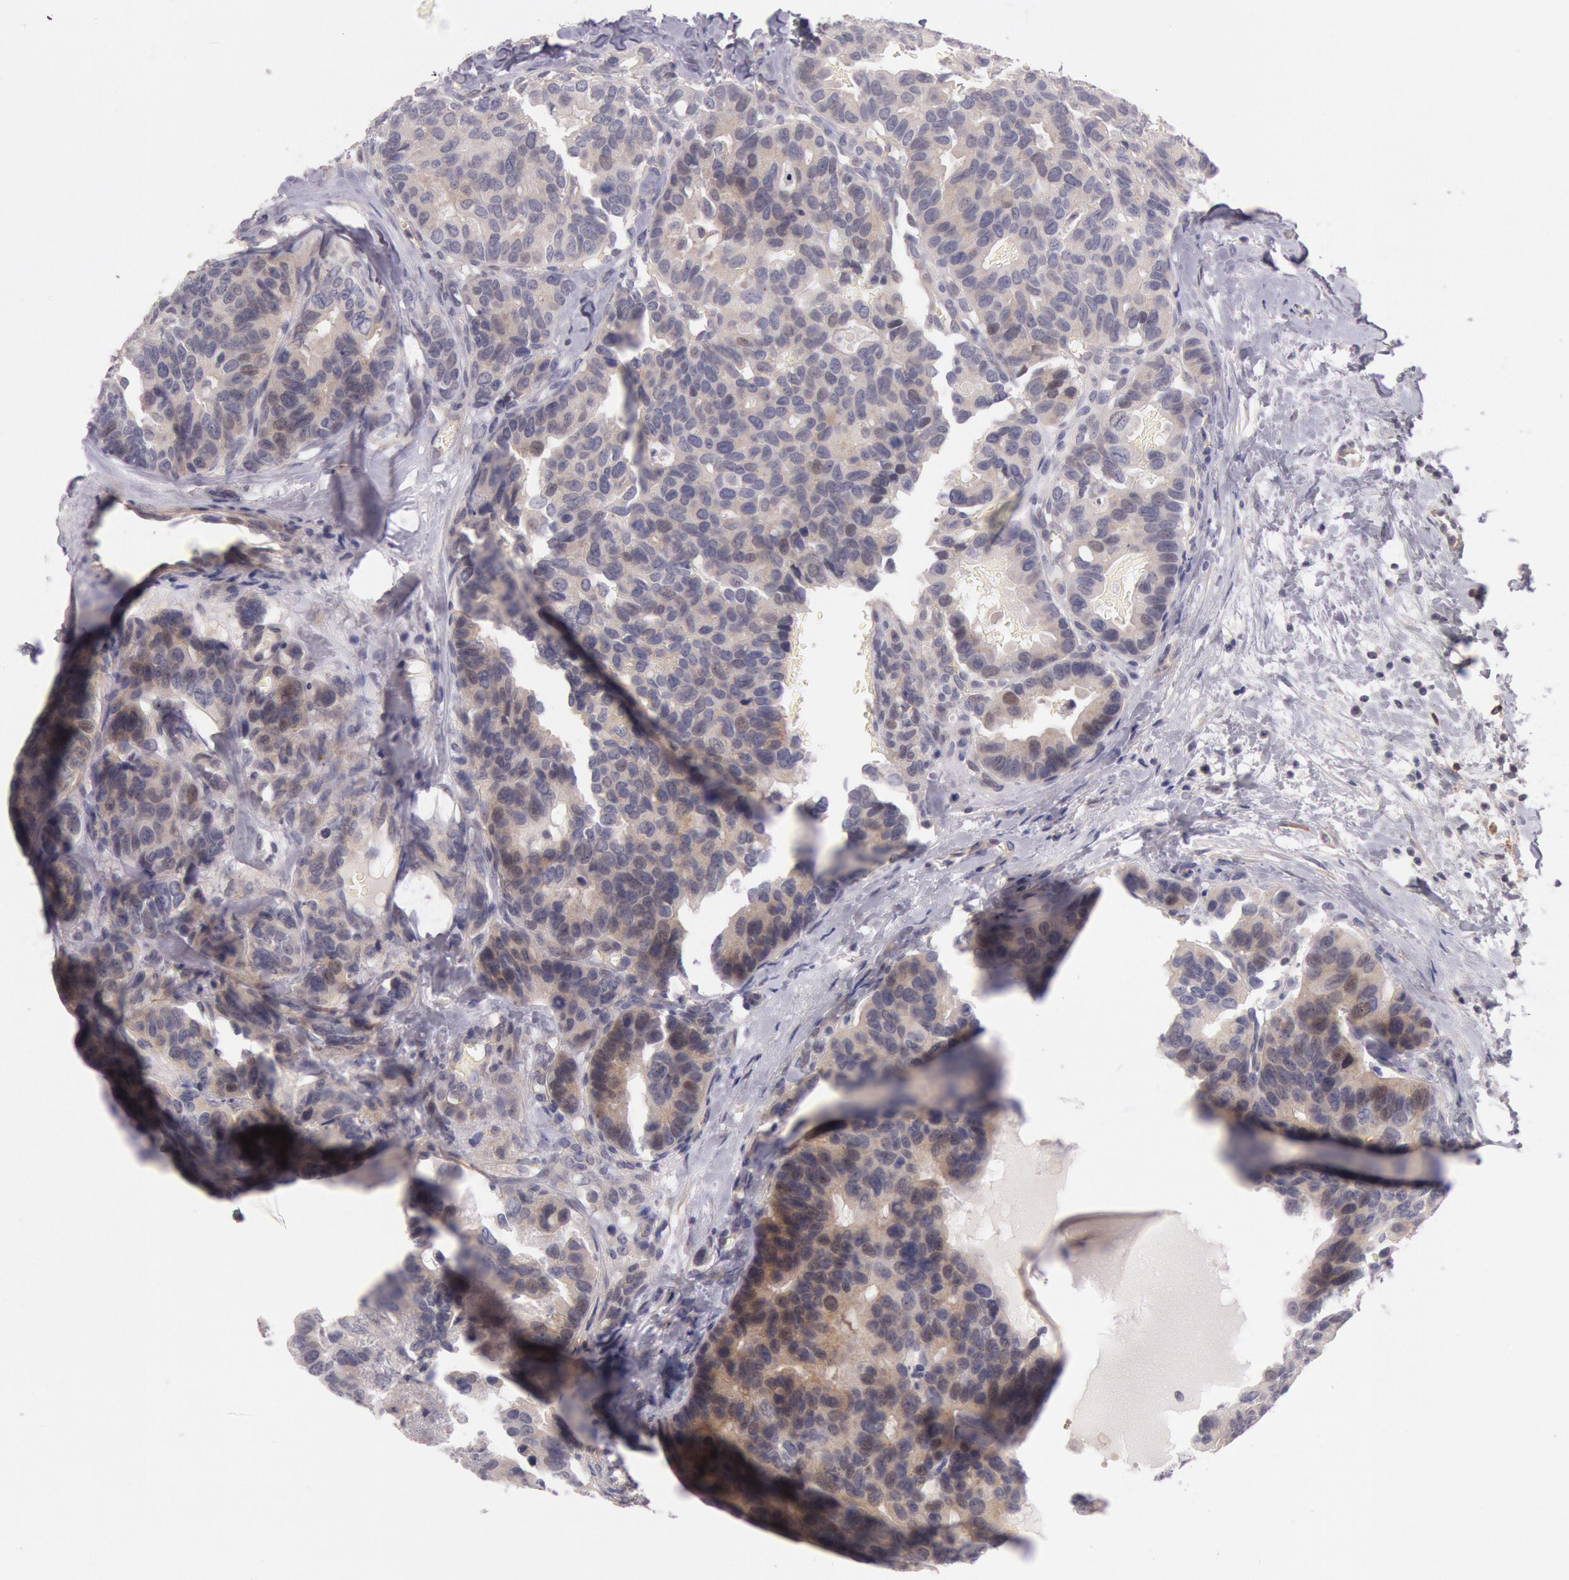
{"staining": {"intensity": "weak", "quantity": "25%-75%", "location": "cytoplasmic/membranous"}, "tissue": "breast cancer", "cell_type": "Tumor cells", "image_type": "cancer", "snomed": [{"axis": "morphology", "description": "Duct carcinoma"}, {"axis": "topography", "description": "Breast"}], "caption": "Immunohistochemical staining of human breast cancer shows low levels of weak cytoplasmic/membranous protein staining in about 25%-75% of tumor cells. (DAB IHC, brown staining for protein, blue staining for nuclei).", "gene": "TRIB2", "patient": {"sex": "female", "age": 69}}